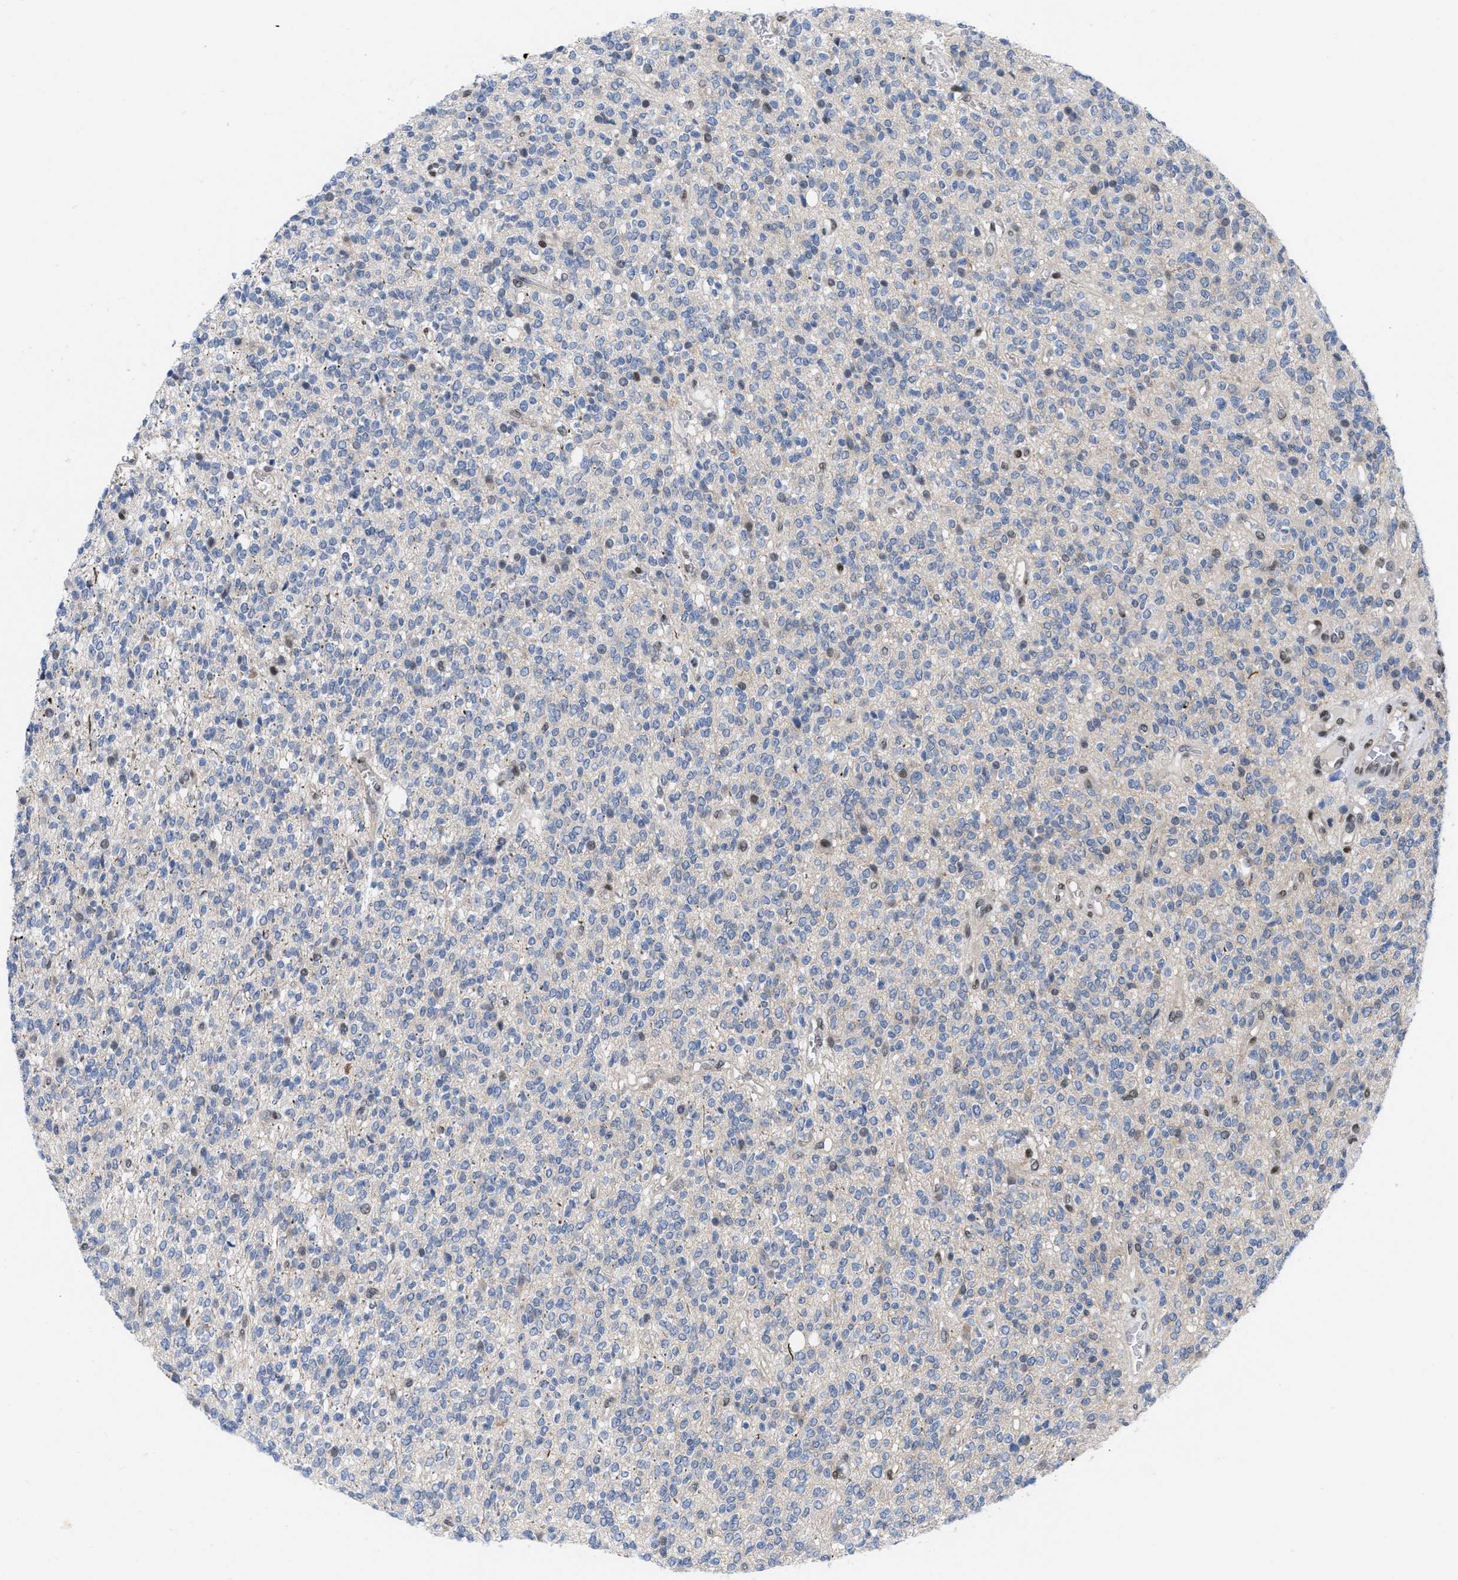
{"staining": {"intensity": "negative", "quantity": "none", "location": "none"}, "tissue": "glioma", "cell_type": "Tumor cells", "image_type": "cancer", "snomed": [{"axis": "morphology", "description": "Glioma, malignant, High grade"}, {"axis": "topography", "description": "Brain"}], "caption": "A histopathology image of human malignant glioma (high-grade) is negative for staining in tumor cells. (Stains: DAB (3,3'-diaminobenzidine) IHC with hematoxylin counter stain, Microscopy: brightfield microscopy at high magnification).", "gene": "MIER1", "patient": {"sex": "male", "age": 34}}